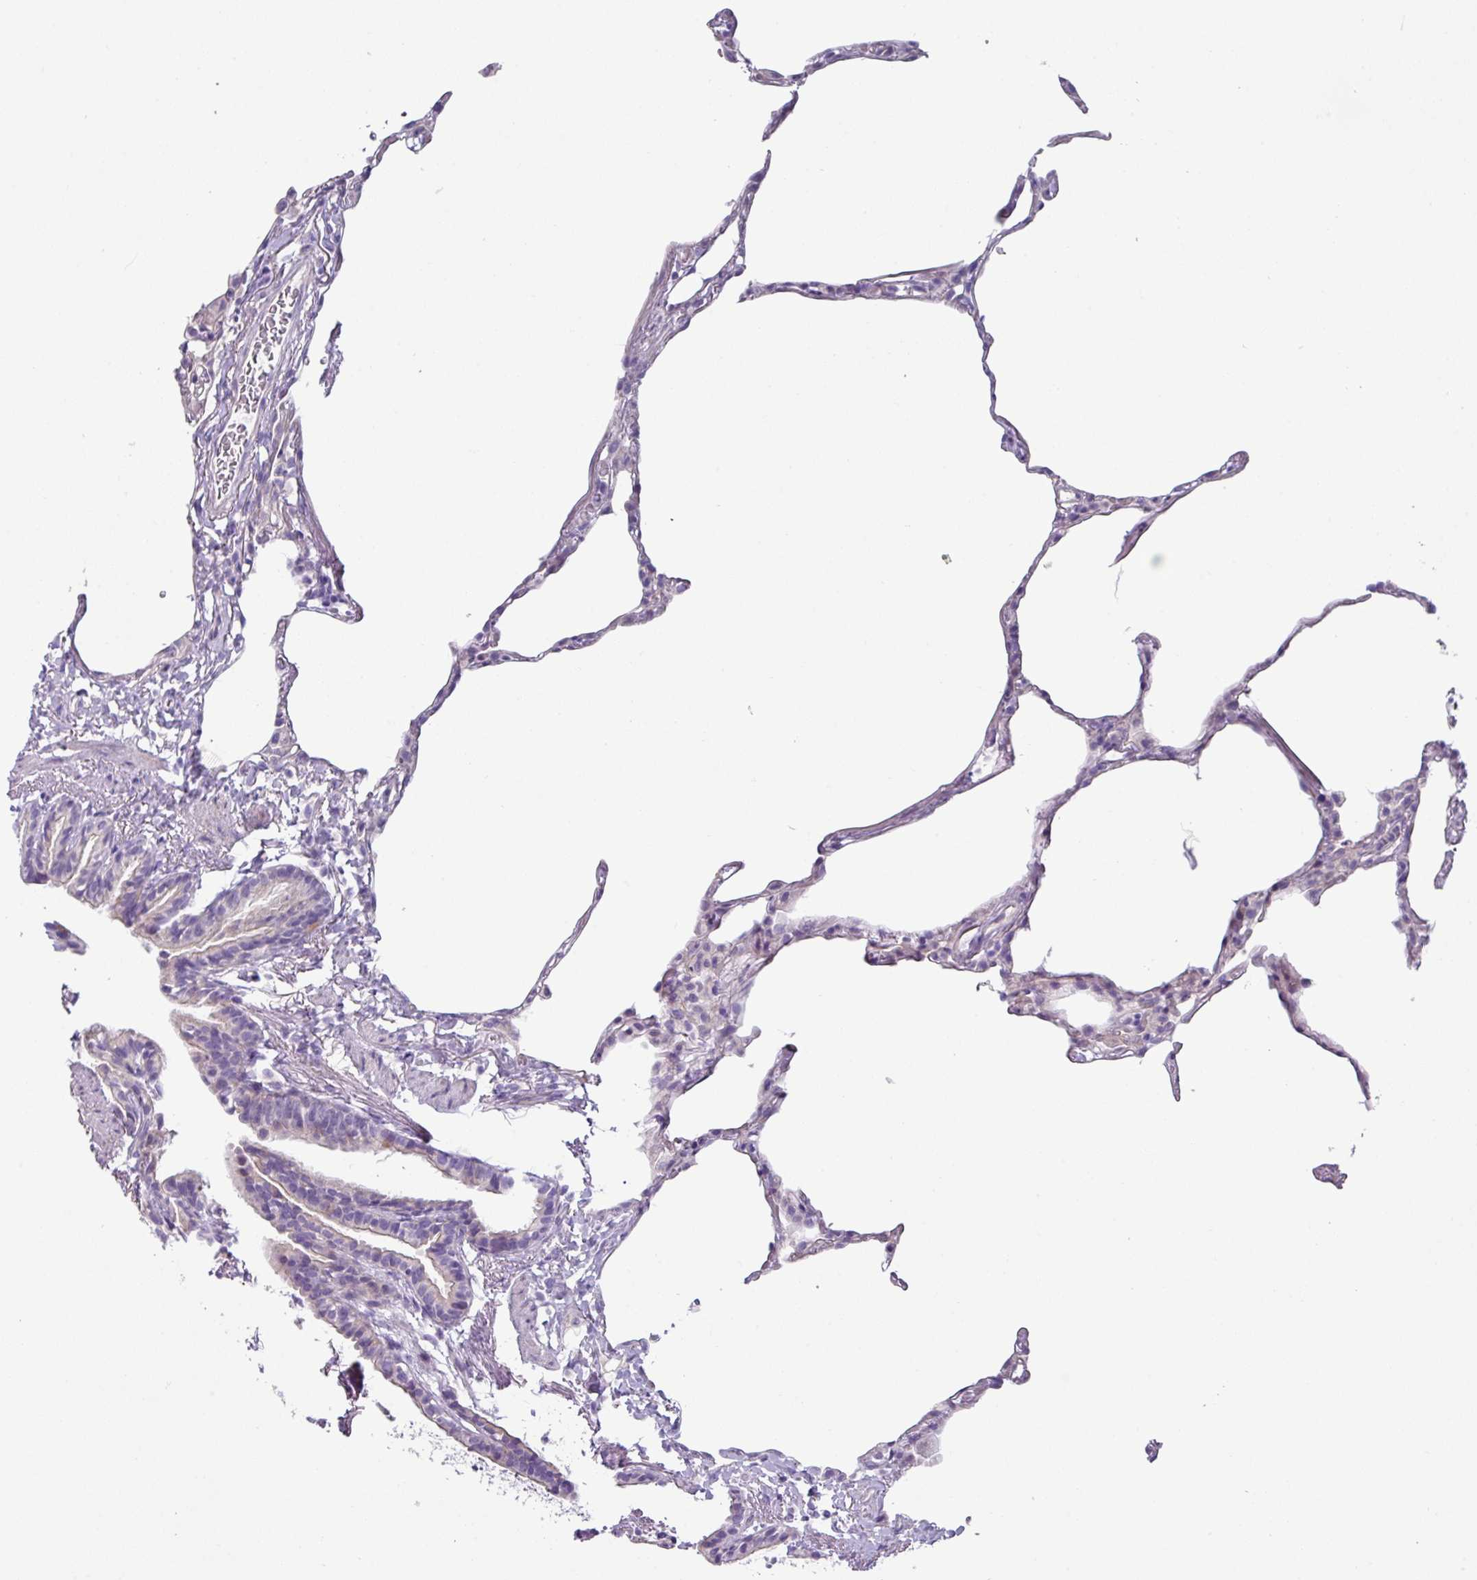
{"staining": {"intensity": "negative", "quantity": "none", "location": "none"}, "tissue": "lung", "cell_type": "Alveolar cells", "image_type": "normal", "snomed": [{"axis": "morphology", "description": "Normal tissue, NOS"}, {"axis": "topography", "description": "Lung"}], "caption": "This histopathology image is of normal lung stained with immunohistochemistry (IHC) to label a protein in brown with the nuclei are counter-stained blue. There is no expression in alveolar cells. (Brightfield microscopy of DAB immunohistochemistry at high magnification).", "gene": "RGS16", "patient": {"sex": "female", "age": 57}}